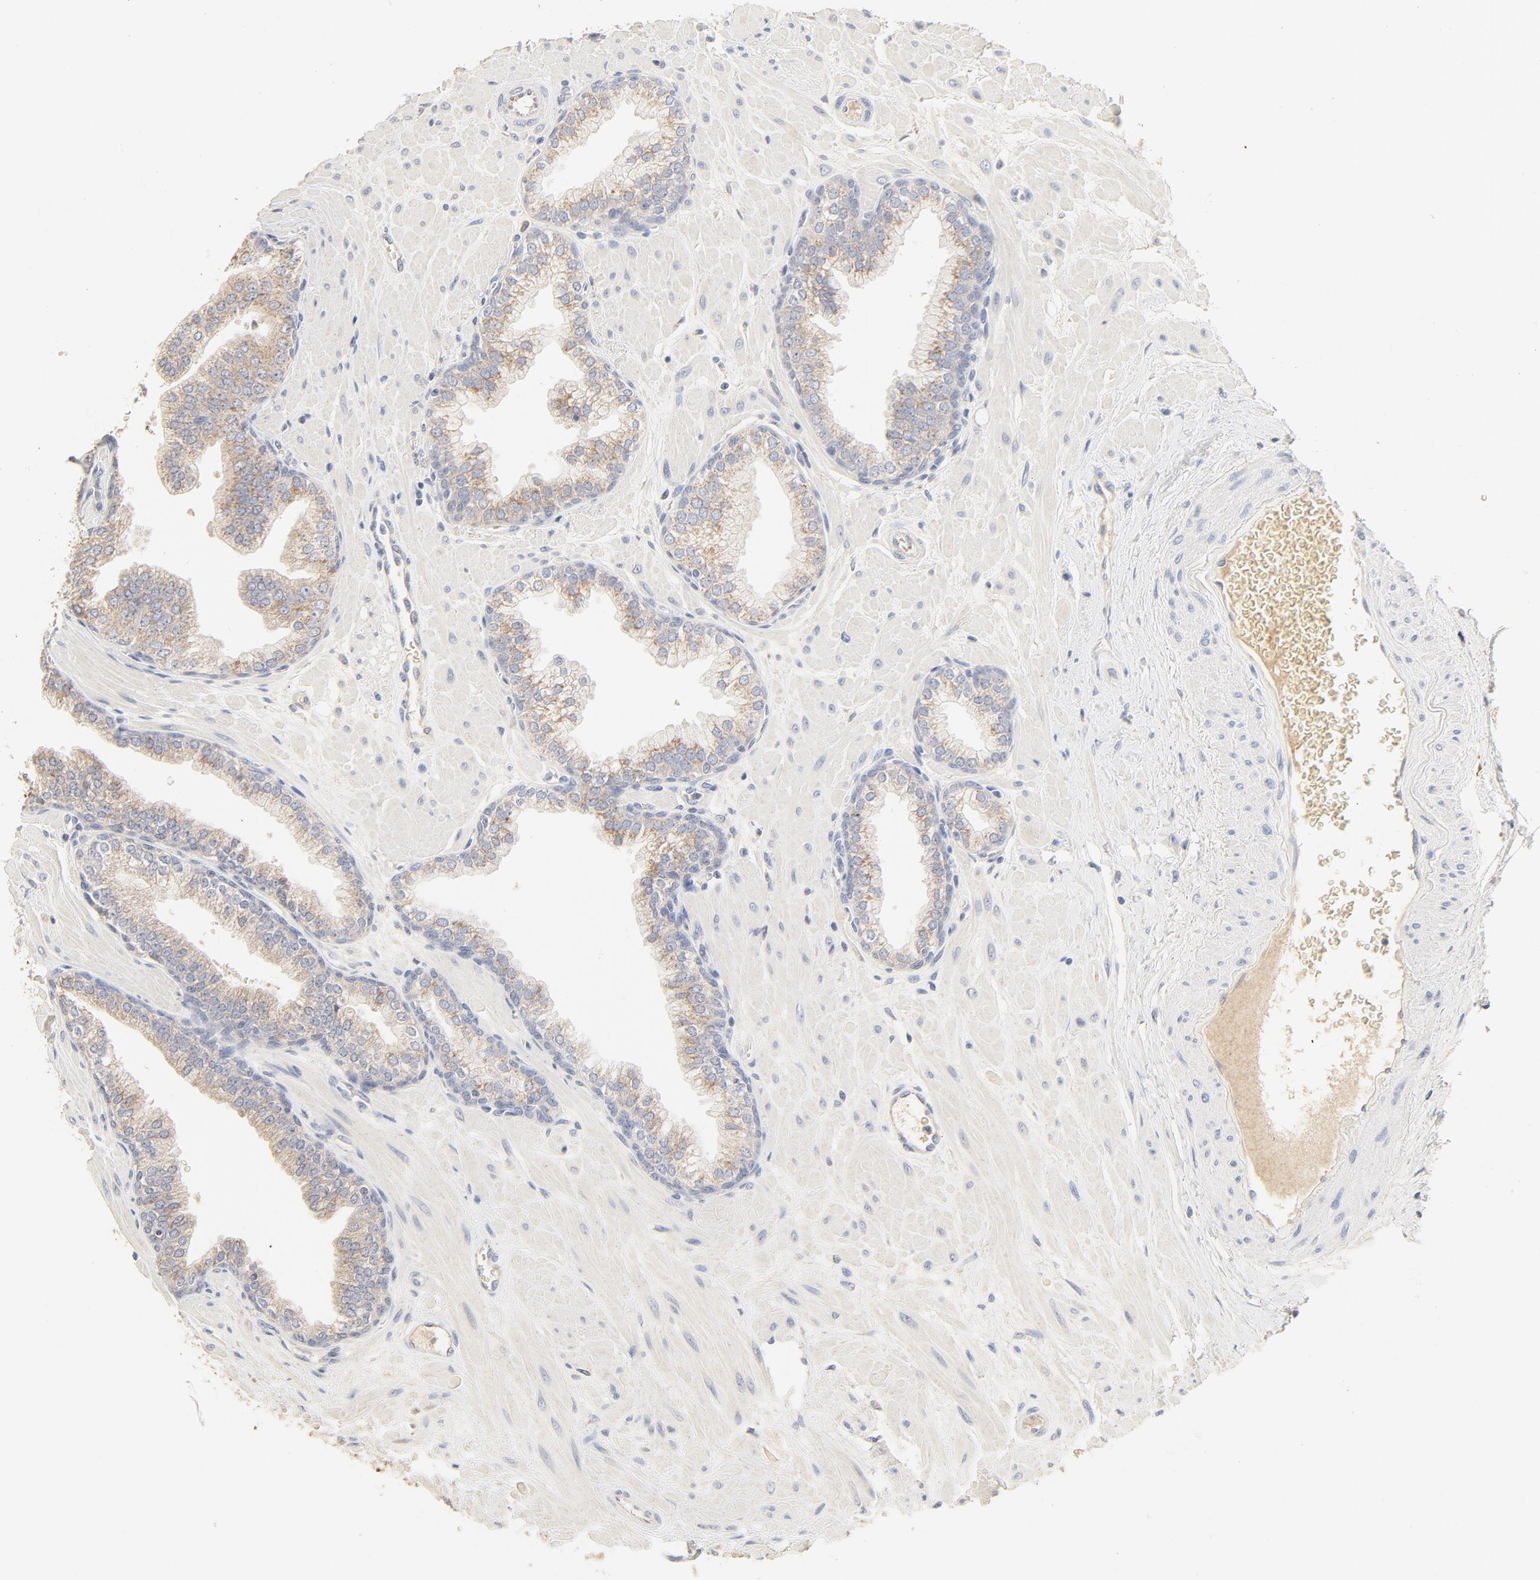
{"staining": {"intensity": "weak", "quantity": ">75%", "location": "cytoplasmic/membranous"}, "tissue": "prostate", "cell_type": "Glandular cells", "image_type": "normal", "snomed": [{"axis": "morphology", "description": "Normal tissue, NOS"}, {"axis": "topography", "description": "Prostate"}], "caption": "DAB immunohistochemical staining of normal prostate shows weak cytoplasmic/membranous protein staining in approximately >75% of glandular cells.", "gene": "FCGBP", "patient": {"sex": "male", "age": 60}}